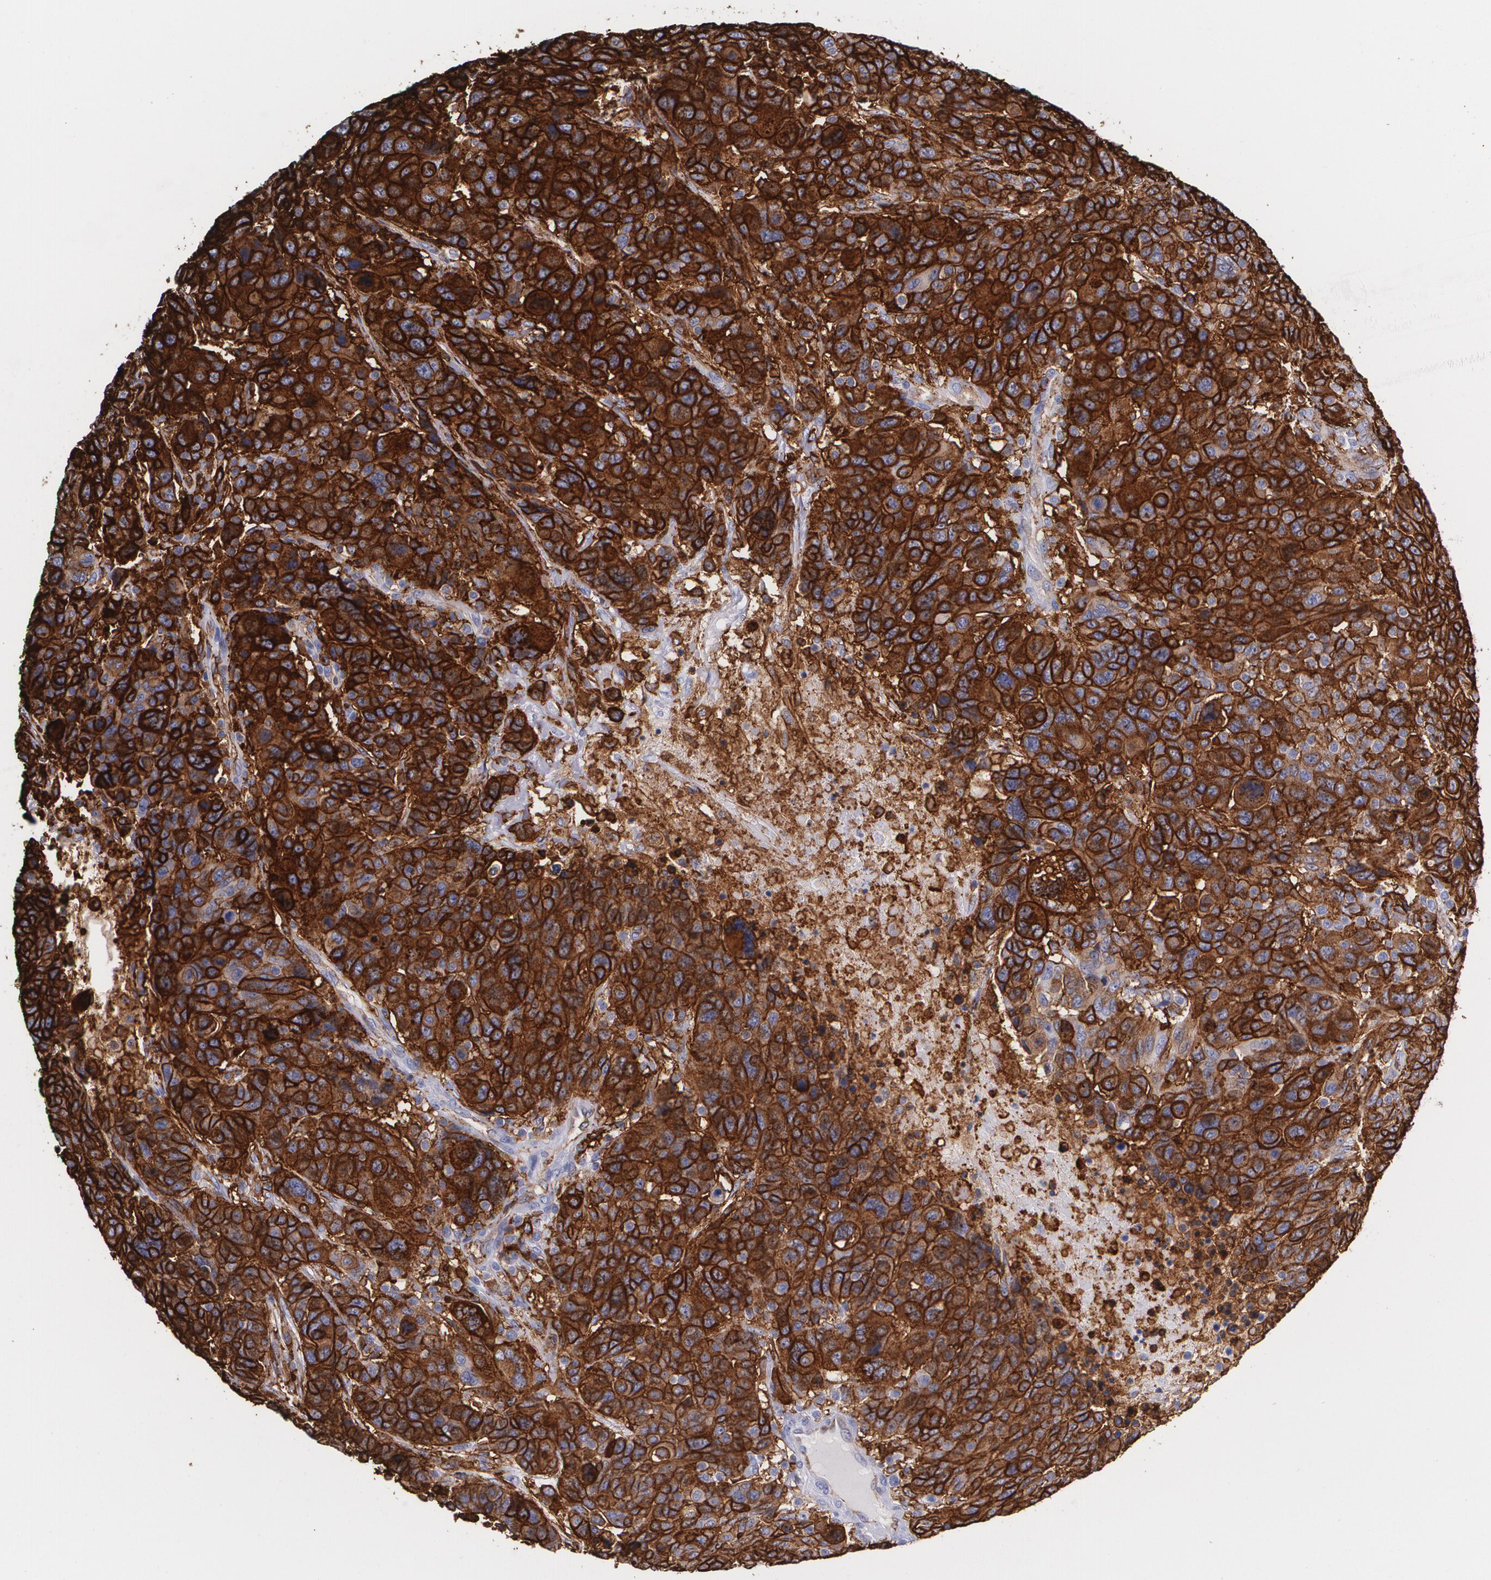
{"staining": {"intensity": "strong", "quantity": ">75%", "location": "cytoplasmic/membranous"}, "tissue": "breast cancer", "cell_type": "Tumor cells", "image_type": "cancer", "snomed": [{"axis": "morphology", "description": "Duct carcinoma"}, {"axis": "topography", "description": "Breast"}], "caption": "The immunohistochemical stain shows strong cytoplasmic/membranous positivity in tumor cells of breast infiltrating ductal carcinoma tissue. (brown staining indicates protein expression, while blue staining denotes nuclei).", "gene": "HLA-DRA", "patient": {"sex": "female", "age": 37}}